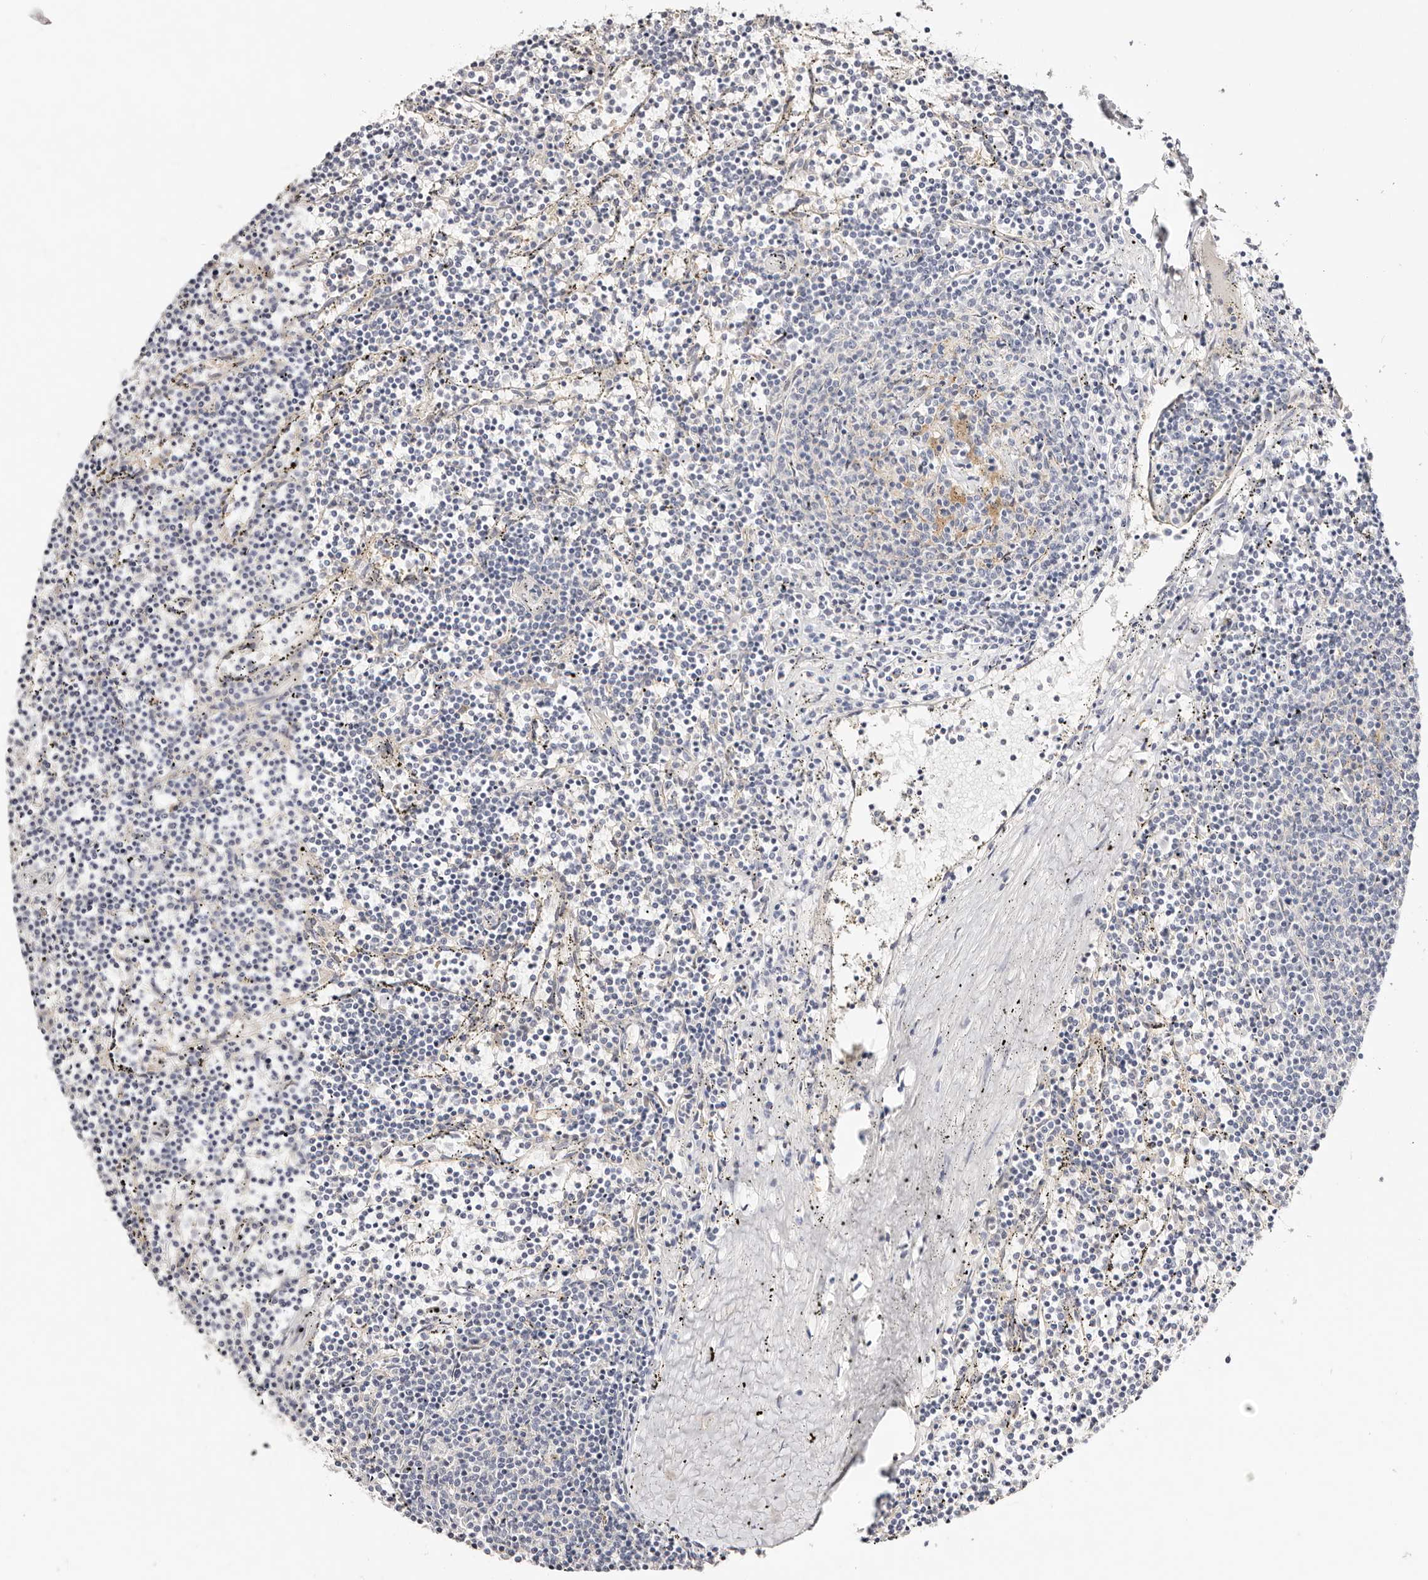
{"staining": {"intensity": "negative", "quantity": "none", "location": "none"}, "tissue": "lymphoma", "cell_type": "Tumor cells", "image_type": "cancer", "snomed": [{"axis": "morphology", "description": "Malignant lymphoma, non-Hodgkin's type, Low grade"}, {"axis": "topography", "description": "Spleen"}], "caption": "Low-grade malignant lymphoma, non-Hodgkin's type was stained to show a protein in brown. There is no significant expression in tumor cells.", "gene": "DNASE1", "patient": {"sex": "female", "age": 50}}